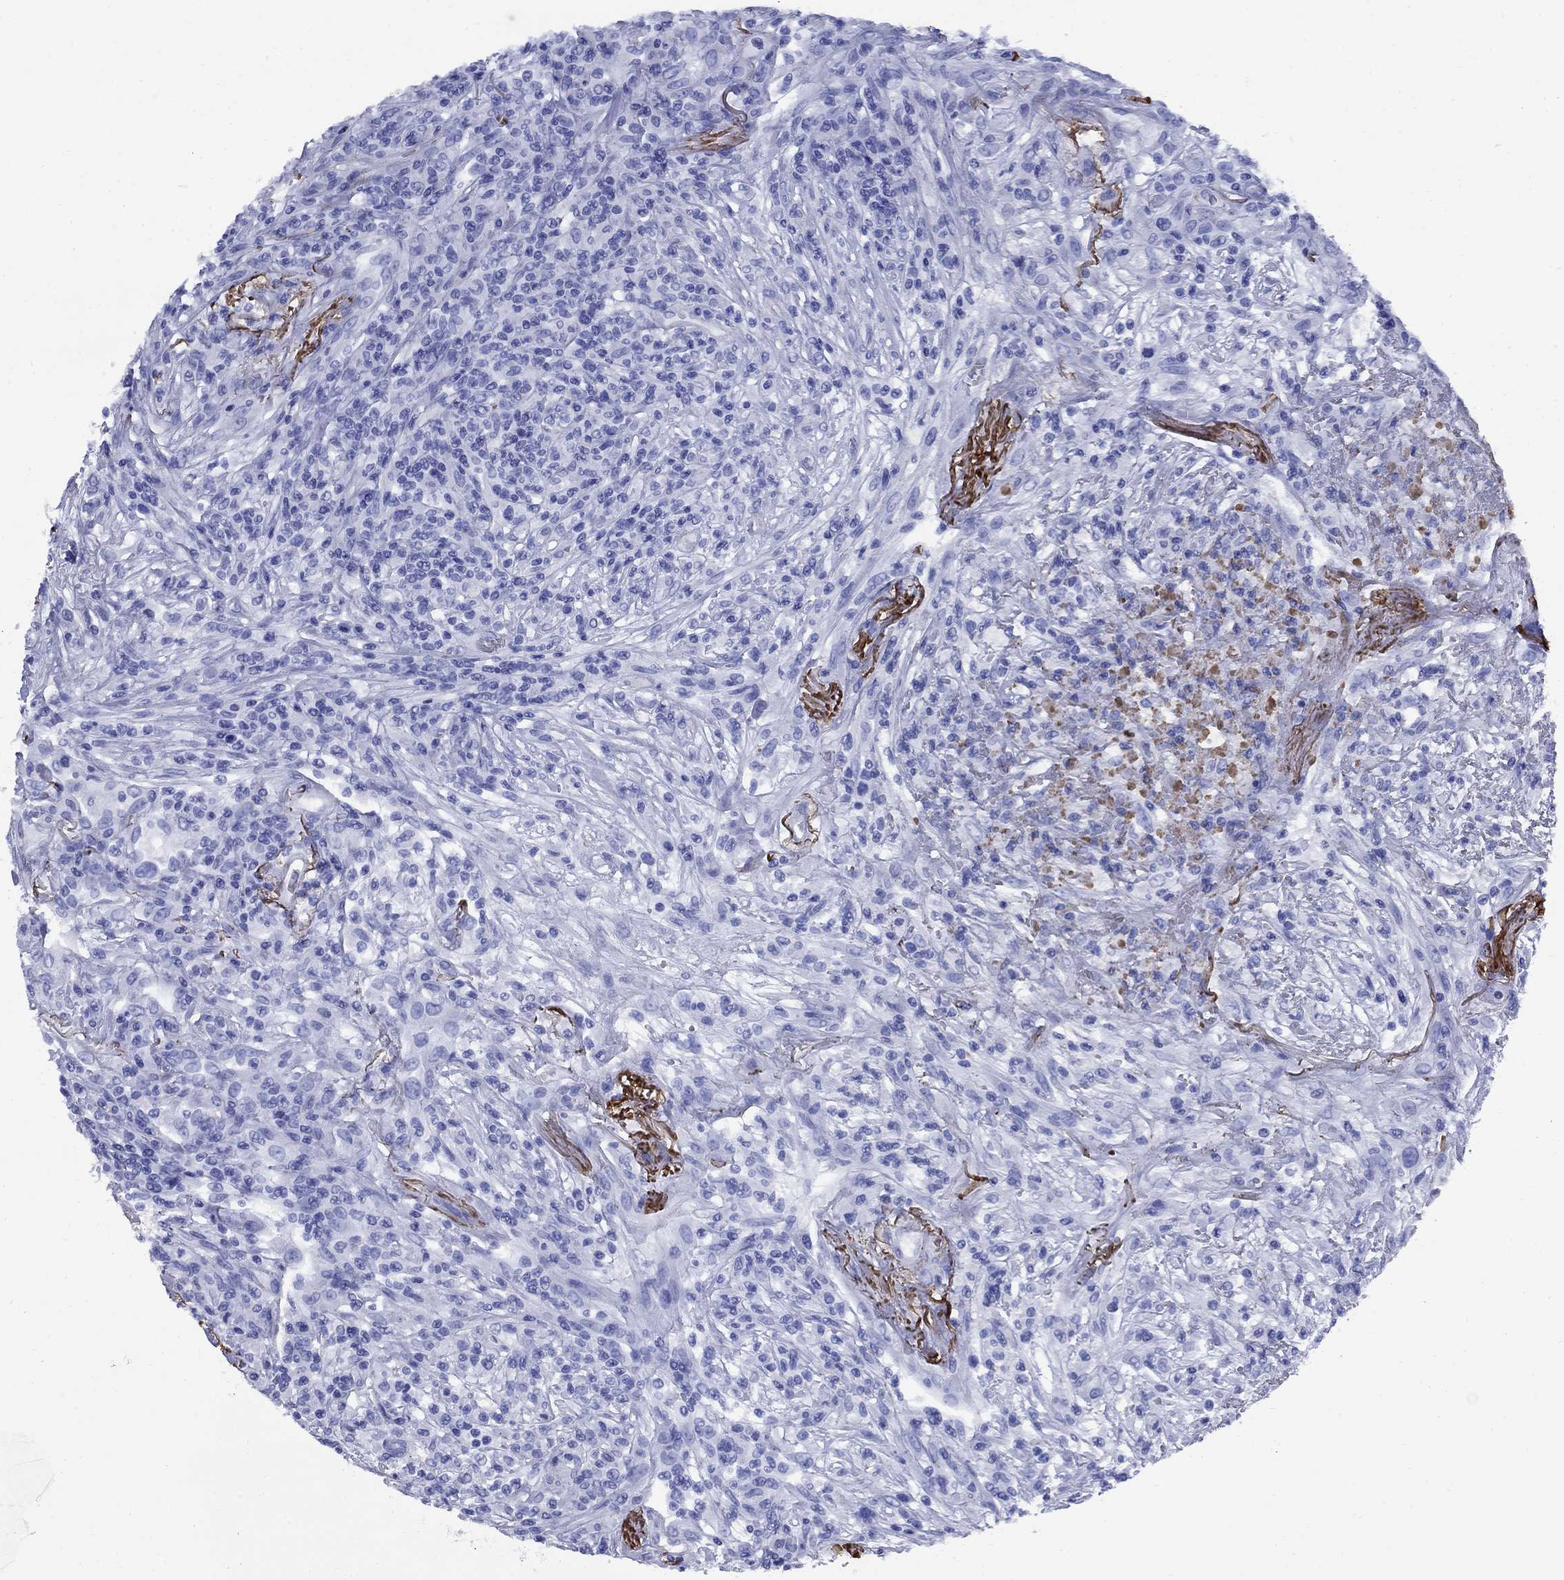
{"staining": {"intensity": "negative", "quantity": "none", "location": "none"}, "tissue": "lymphoma", "cell_type": "Tumor cells", "image_type": "cancer", "snomed": [{"axis": "morphology", "description": "Malignant lymphoma, non-Hodgkin's type, High grade"}, {"axis": "topography", "description": "Lung"}], "caption": "High power microscopy photomicrograph of an IHC micrograph of lymphoma, revealing no significant expression in tumor cells.", "gene": "VTN", "patient": {"sex": "male", "age": 79}}